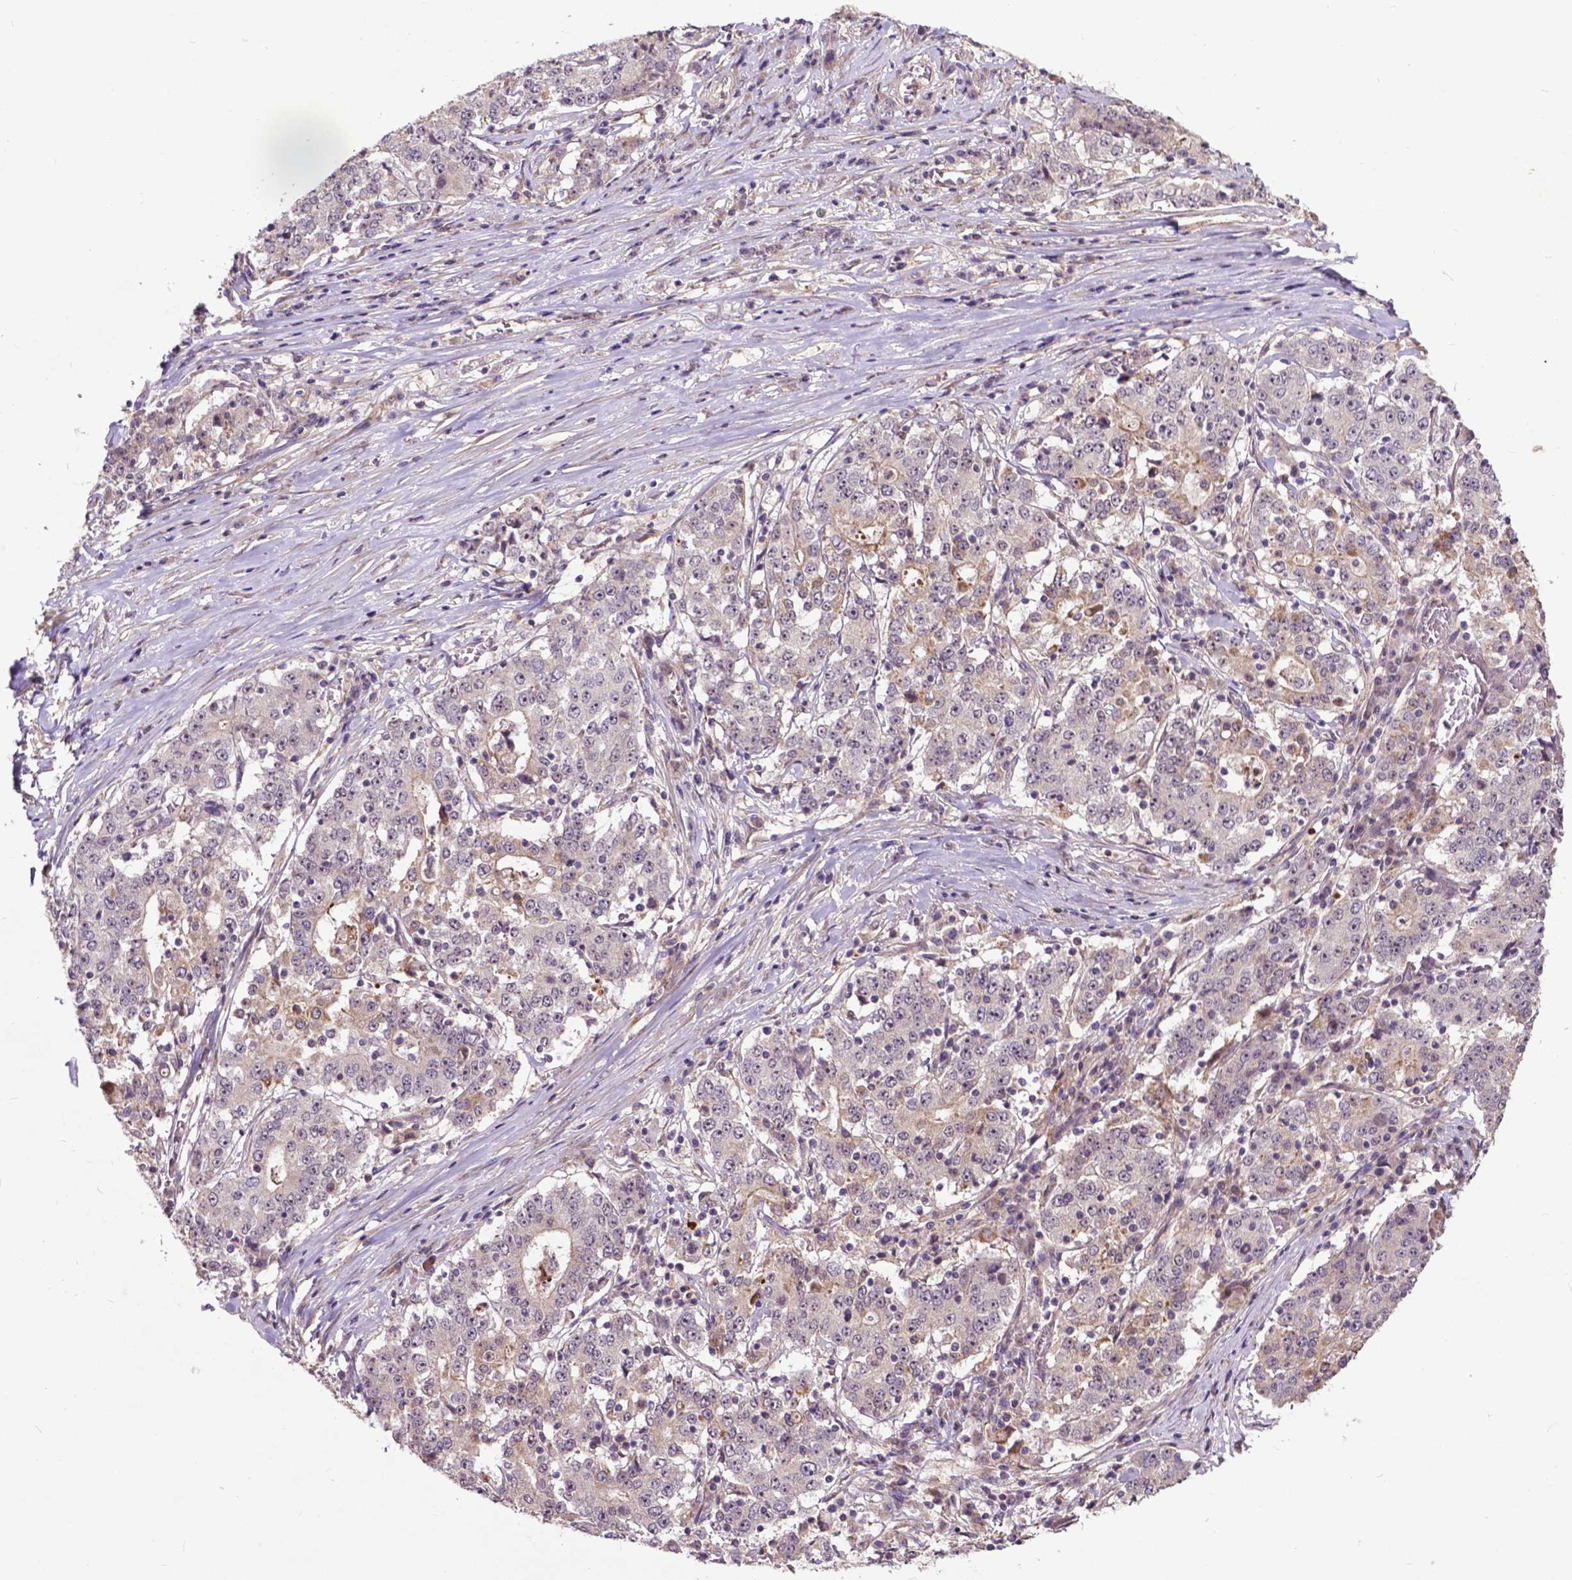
{"staining": {"intensity": "weak", "quantity": "<25%", "location": "cytoplasmic/membranous"}, "tissue": "stomach cancer", "cell_type": "Tumor cells", "image_type": "cancer", "snomed": [{"axis": "morphology", "description": "Adenocarcinoma, NOS"}, {"axis": "topography", "description": "Stomach"}], "caption": "There is no significant staining in tumor cells of adenocarcinoma (stomach).", "gene": "PARP3", "patient": {"sex": "male", "age": 59}}